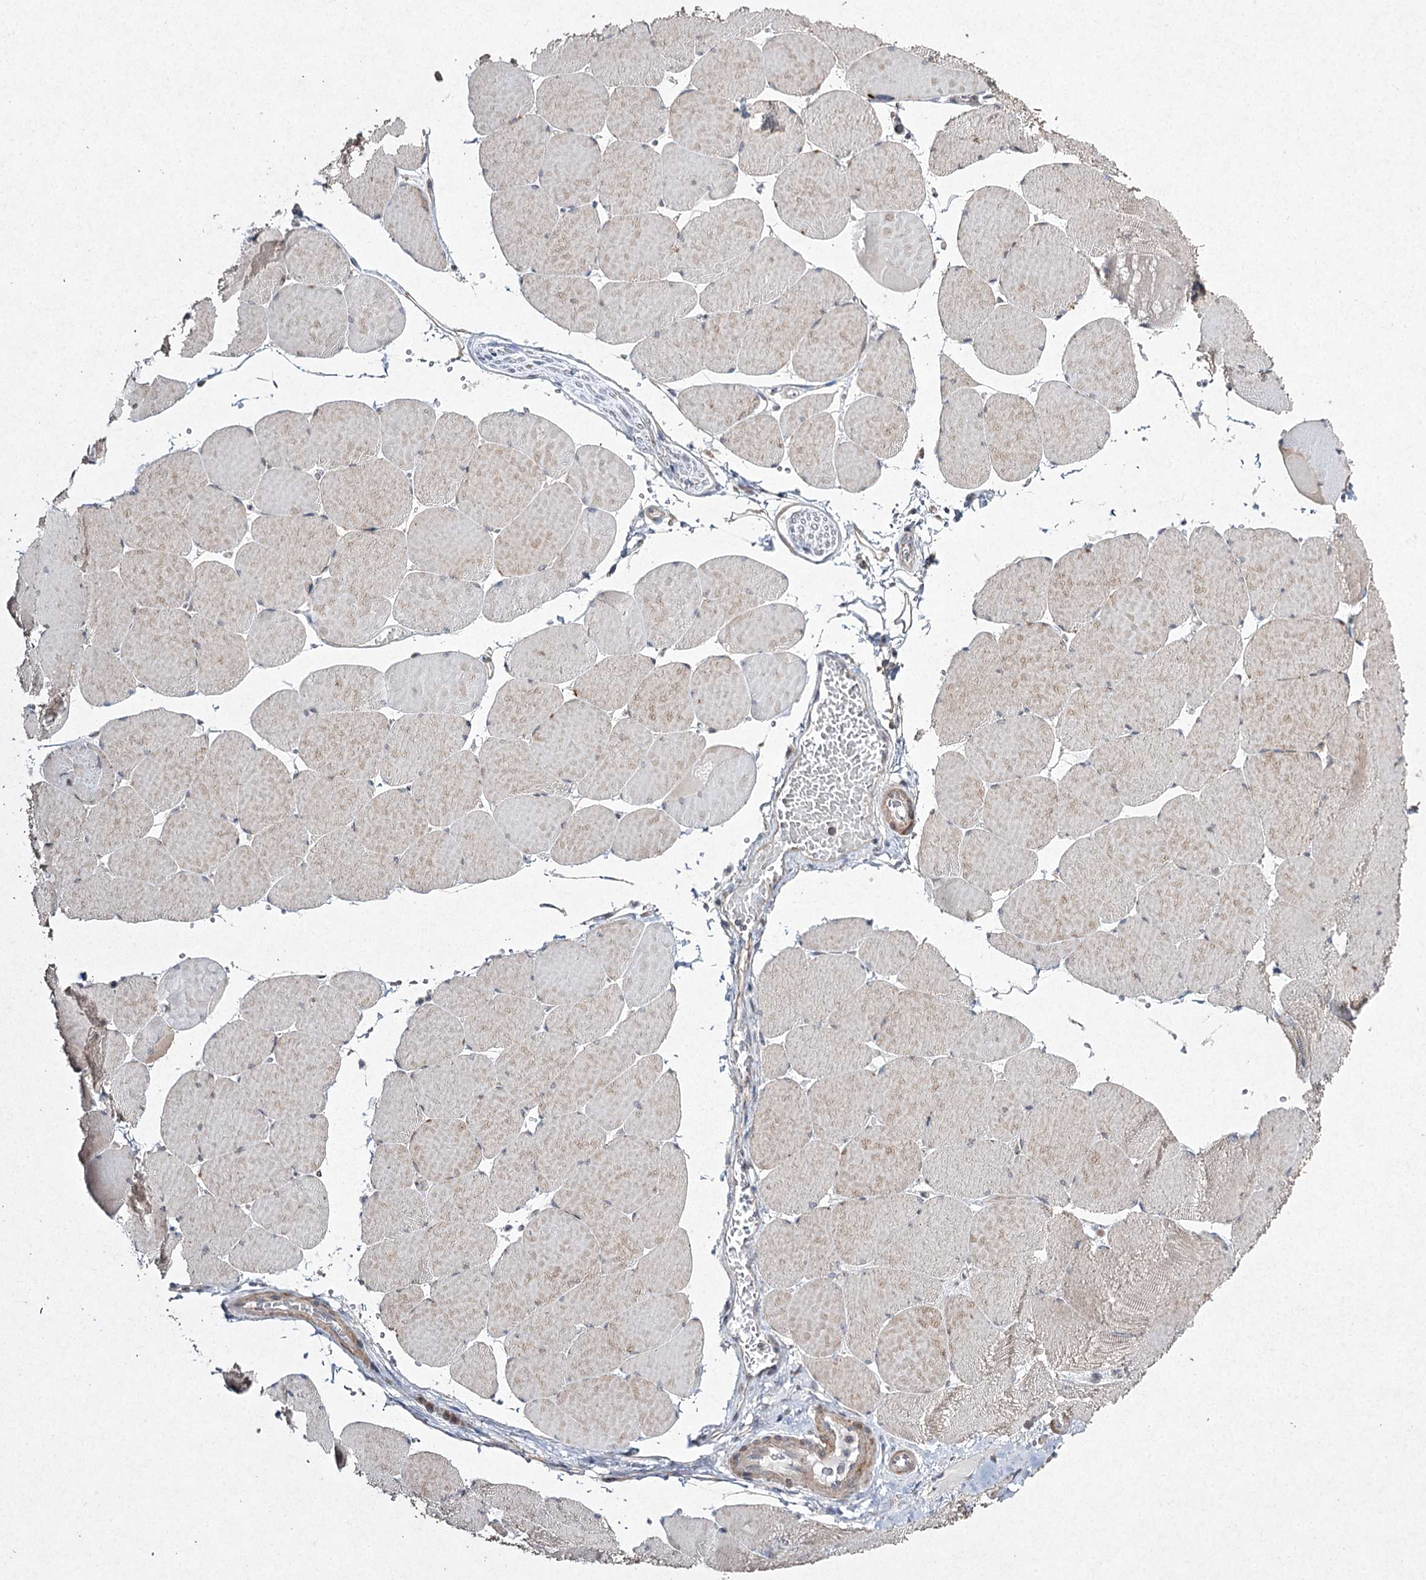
{"staining": {"intensity": "weak", "quantity": "25%-75%", "location": "cytoplasmic/membranous"}, "tissue": "skeletal muscle", "cell_type": "Myocytes", "image_type": "normal", "snomed": [{"axis": "morphology", "description": "Normal tissue, NOS"}, {"axis": "topography", "description": "Skeletal muscle"}, {"axis": "topography", "description": "Head-Neck"}], "caption": "Protein analysis of unremarkable skeletal muscle reveals weak cytoplasmic/membranous staining in approximately 25%-75% of myocytes.", "gene": "FANCL", "patient": {"sex": "male", "age": 66}}